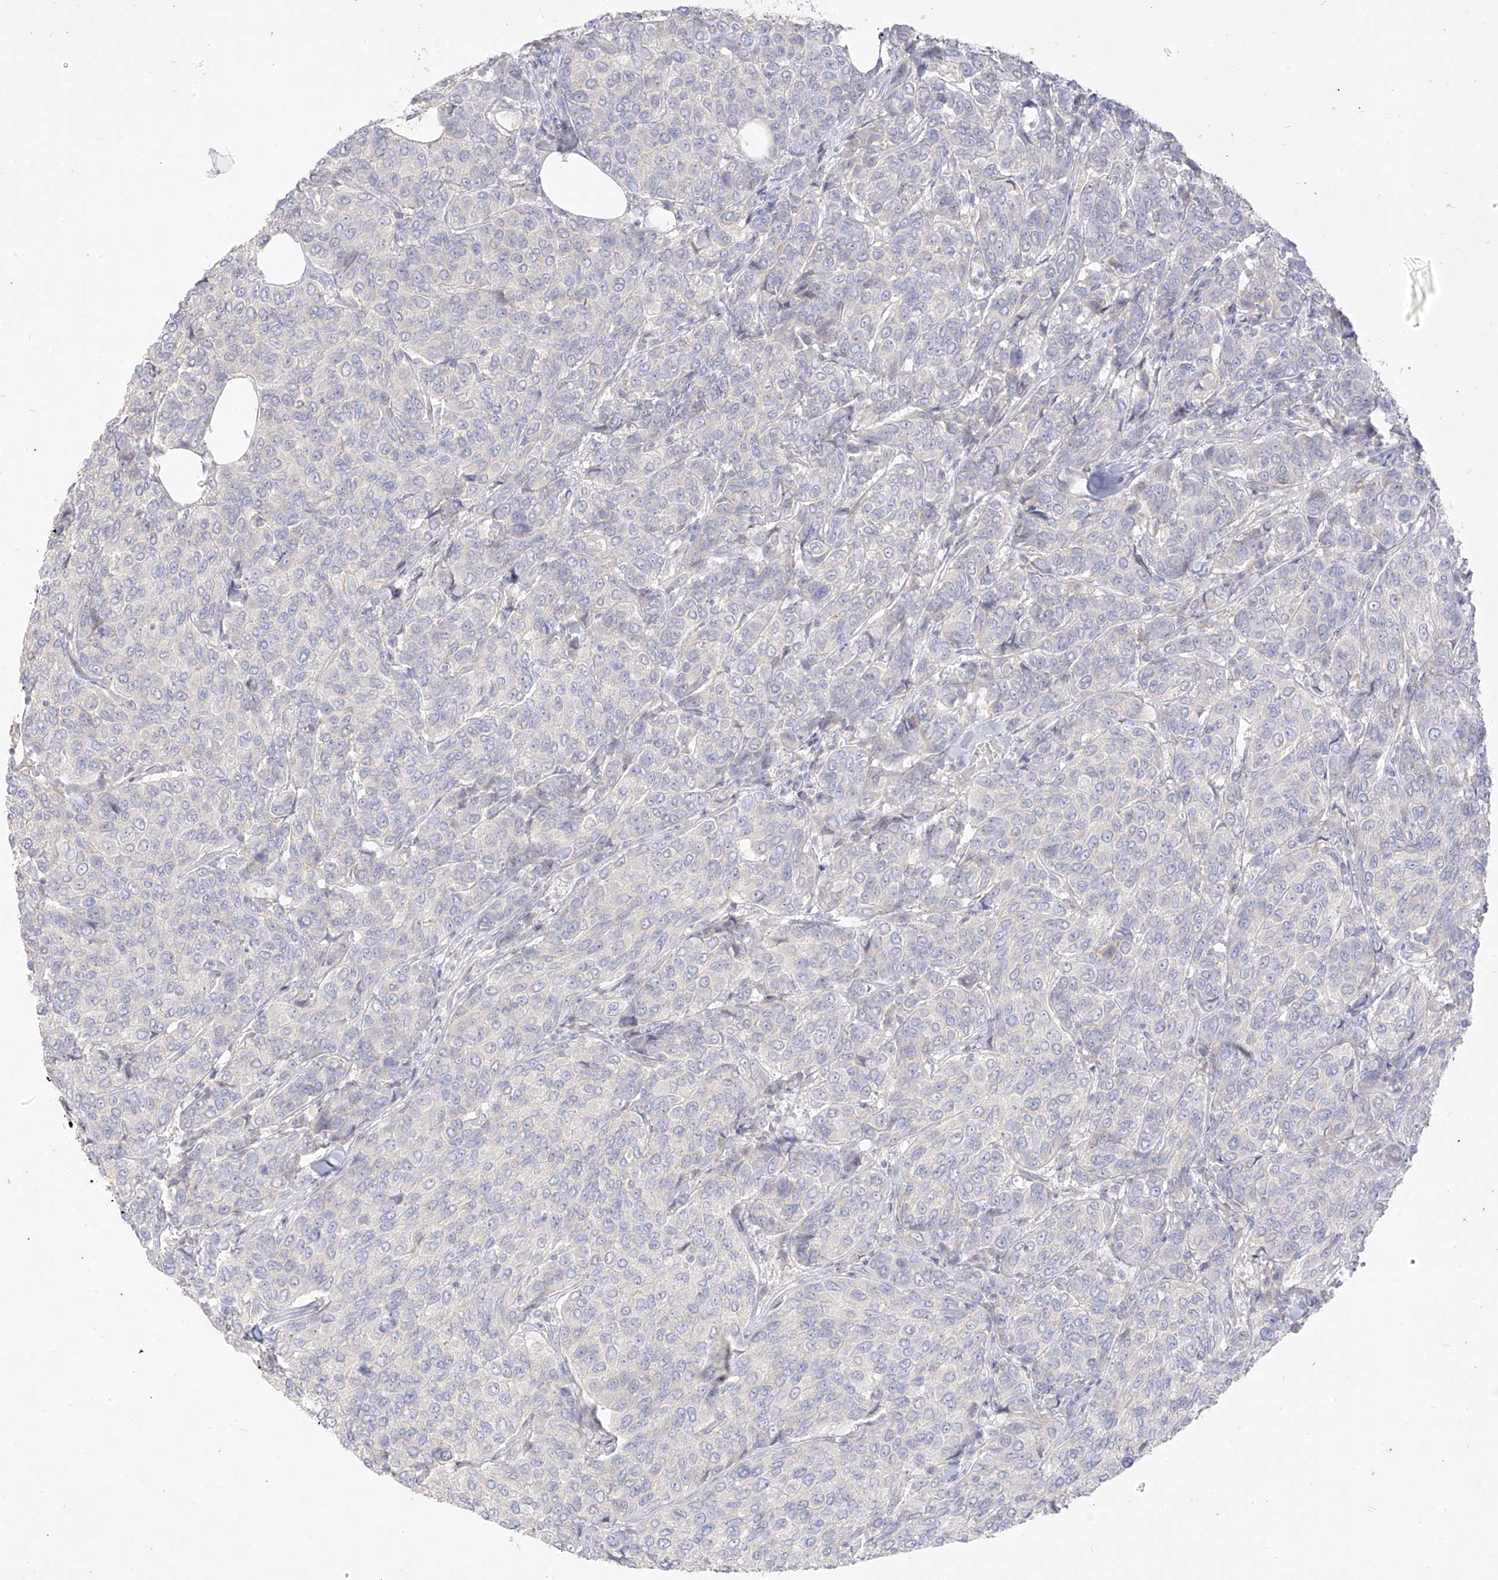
{"staining": {"intensity": "negative", "quantity": "none", "location": "none"}, "tissue": "breast cancer", "cell_type": "Tumor cells", "image_type": "cancer", "snomed": [{"axis": "morphology", "description": "Duct carcinoma"}, {"axis": "topography", "description": "Breast"}], "caption": "Immunohistochemistry of breast cancer (intraductal carcinoma) reveals no staining in tumor cells.", "gene": "ARHGEF40", "patient": {"sex": "female", "age": 55}}